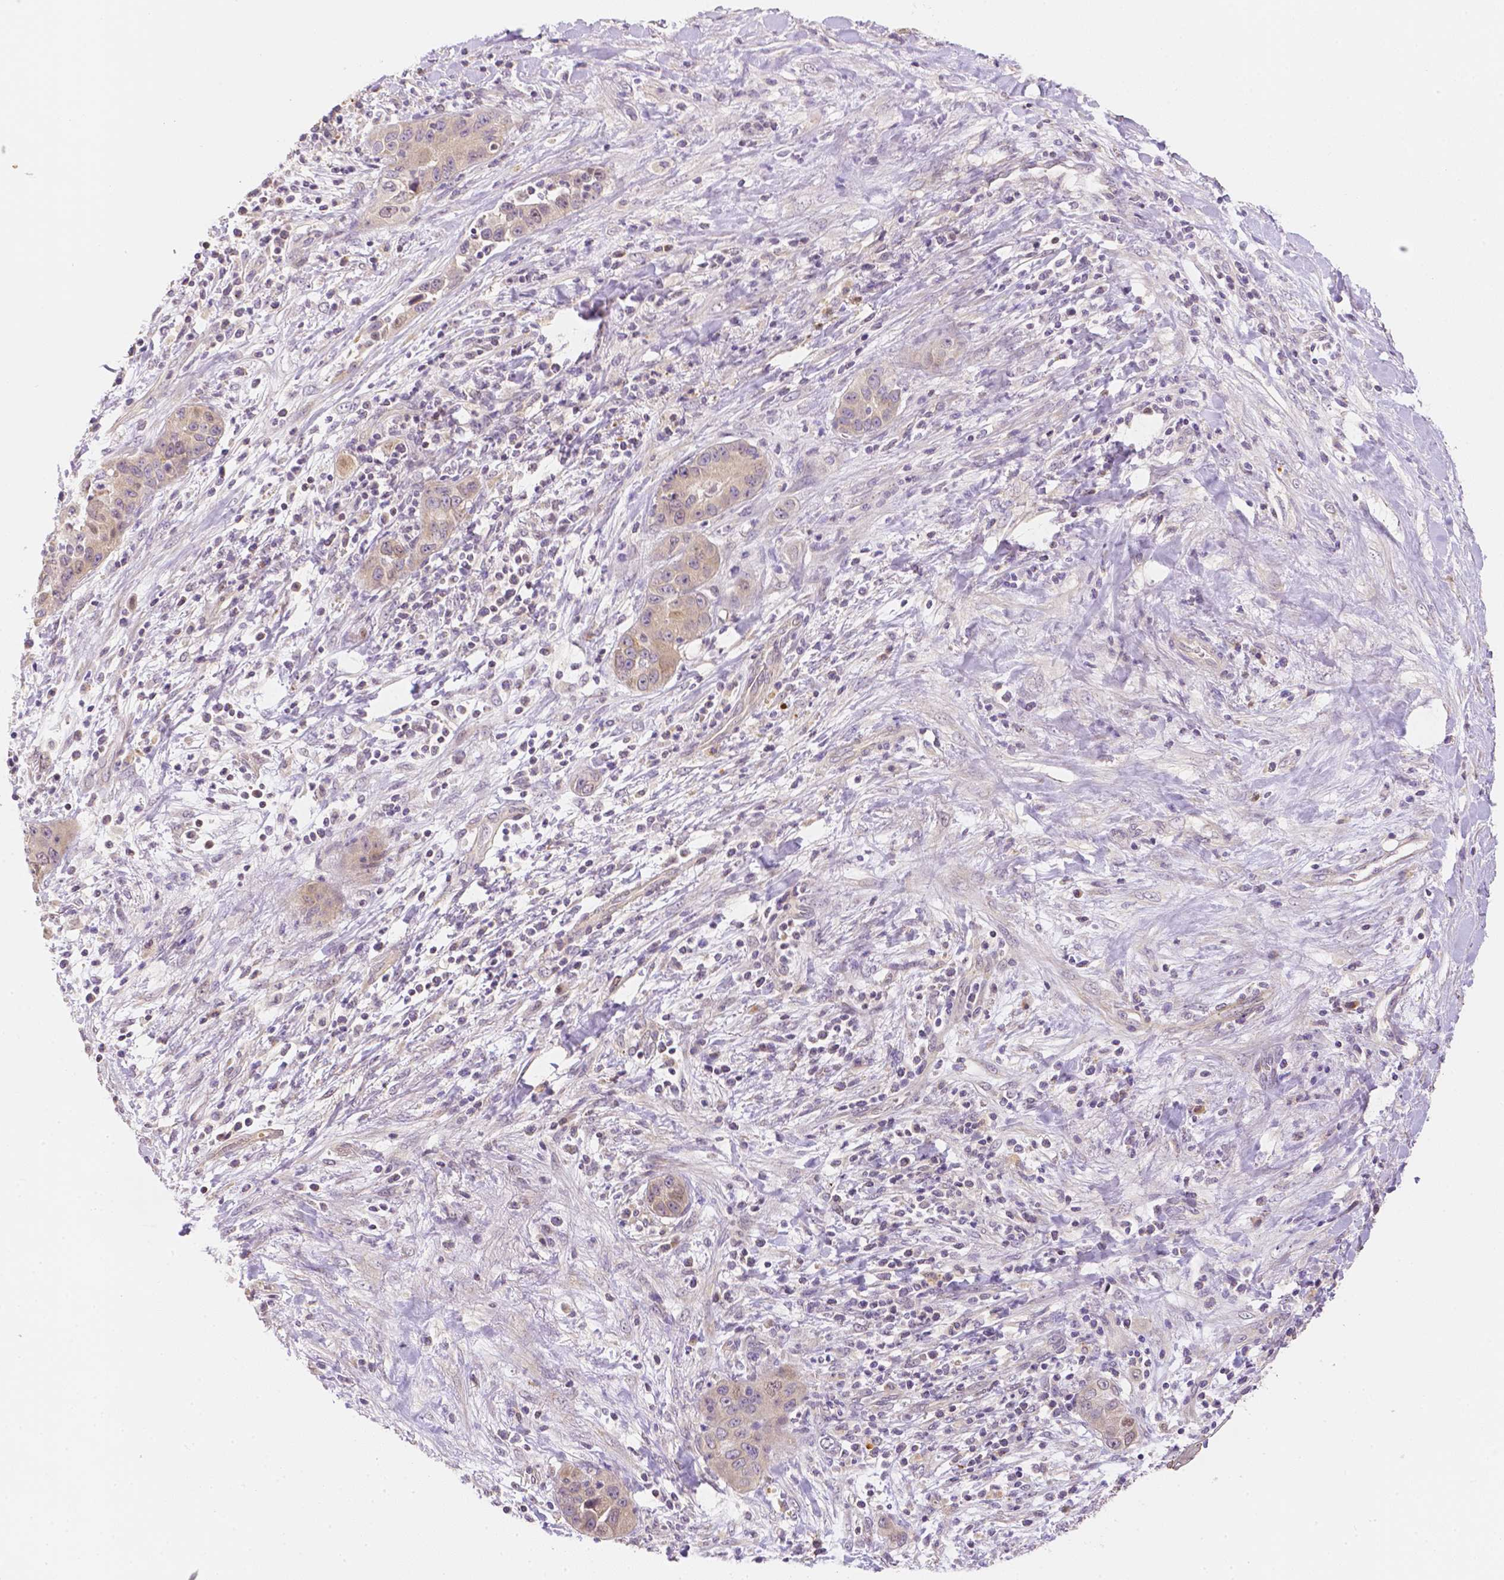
{"staining": {"intensity": "weak", "quantity": "<25%", "location": "nuclear"}, "tissue": "liver cancer", "cell_type": "Tumor cells", "image_type": "cancer", "snomed": [{"axis": "morphology", "description": "Cholangiocarcinoma"}, {"axis": "topography", "description": "Liver"}], "caption": "Human liver cholangiocarcinoma stained for a protein using immunohistochemistry displays no positivity in tumor cells.", "gene": "C10orf67", "patient": {"sex": "female", "age": 52}}